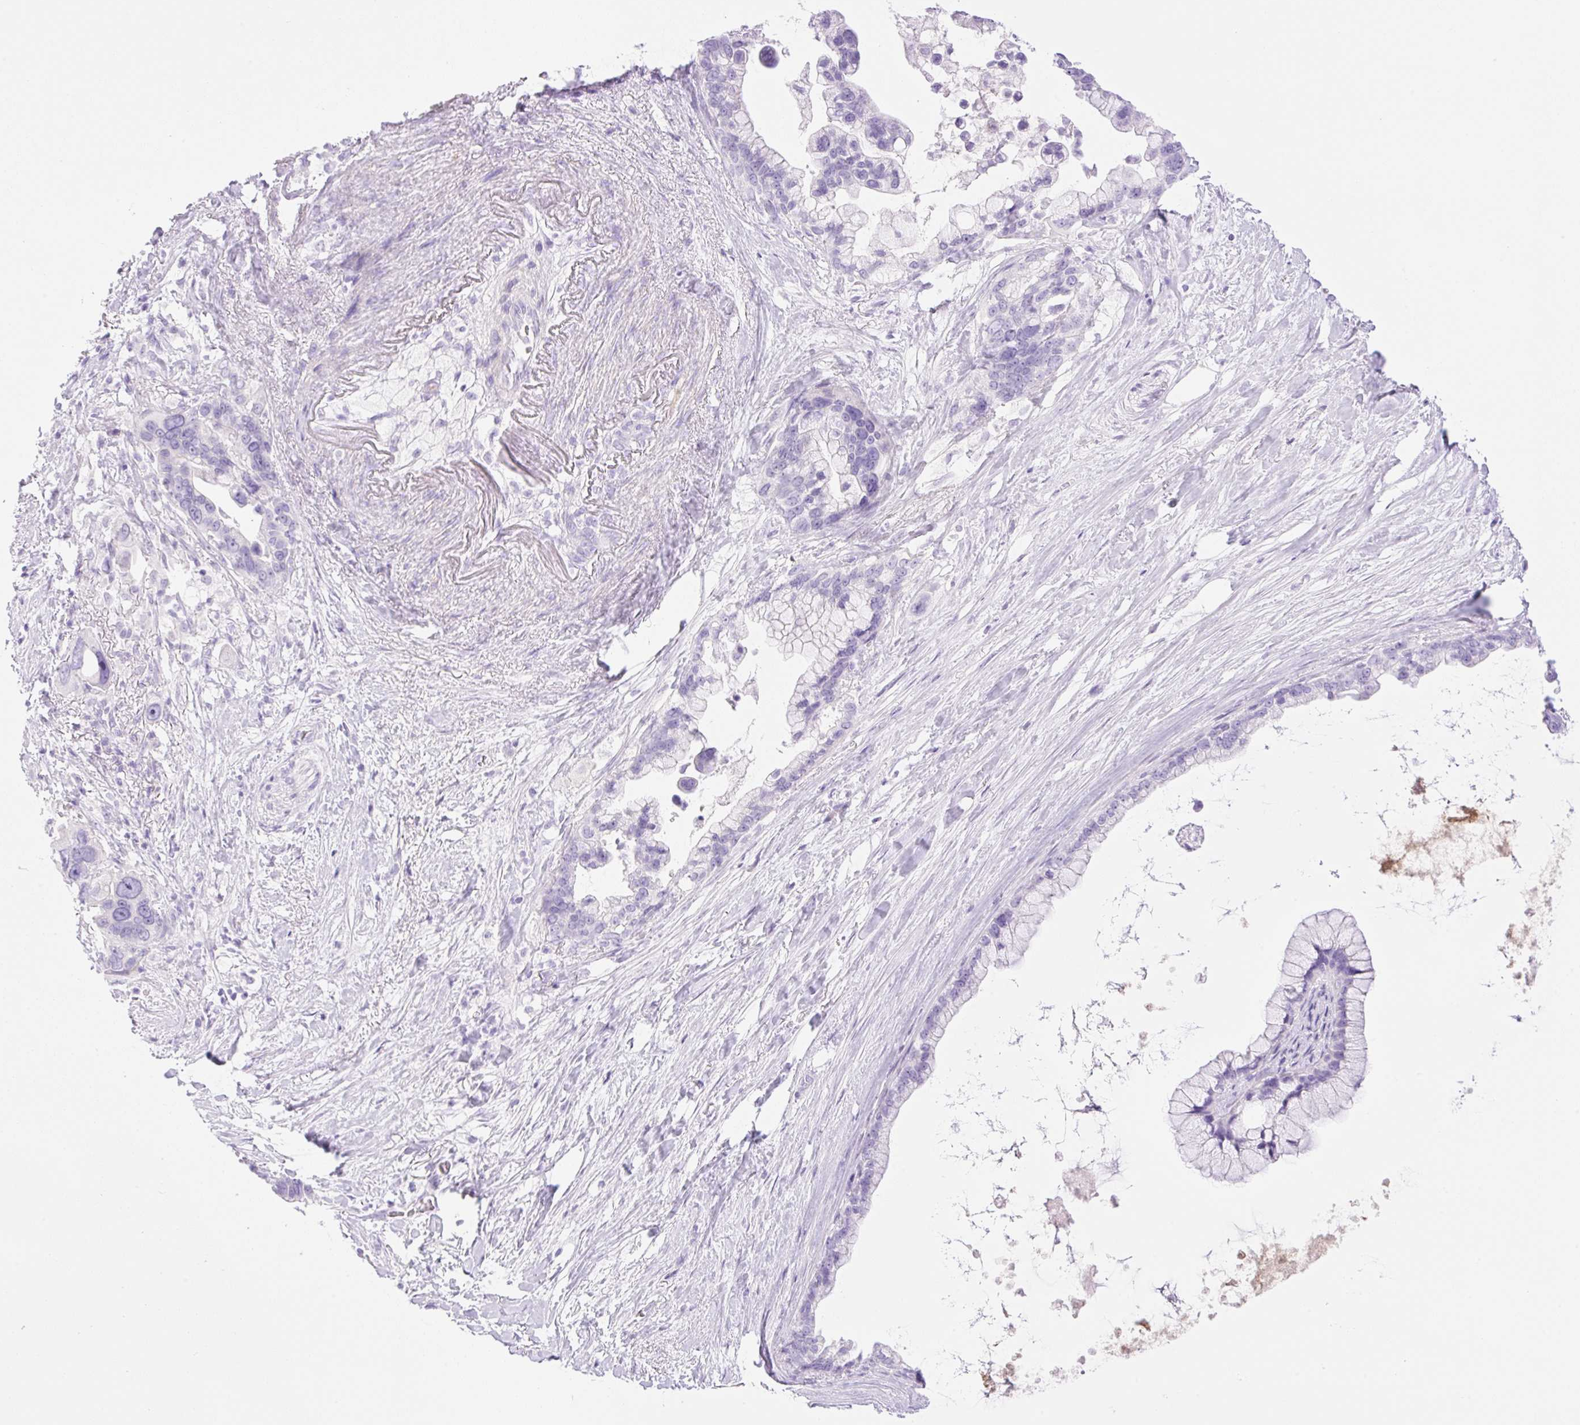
{"staining": {"intensity": "negative", "quantity": "none", "location": "none"}, "tissue": "pancreatic cancer", "cell_type": "Tumor cells", "image_type": "cancer", "snomed": [{"axis": "morphology", "description": "Adenocarcinoma, NOS"}, {"axis": "topography", "description": "Pancreas"}], "caption": "This is an immunohistochemistry image of human pancreatic cancer. There is no positivity in tumor cells.", "gene": "PALM3", "patient": {"sex": "female", "age": 83}}